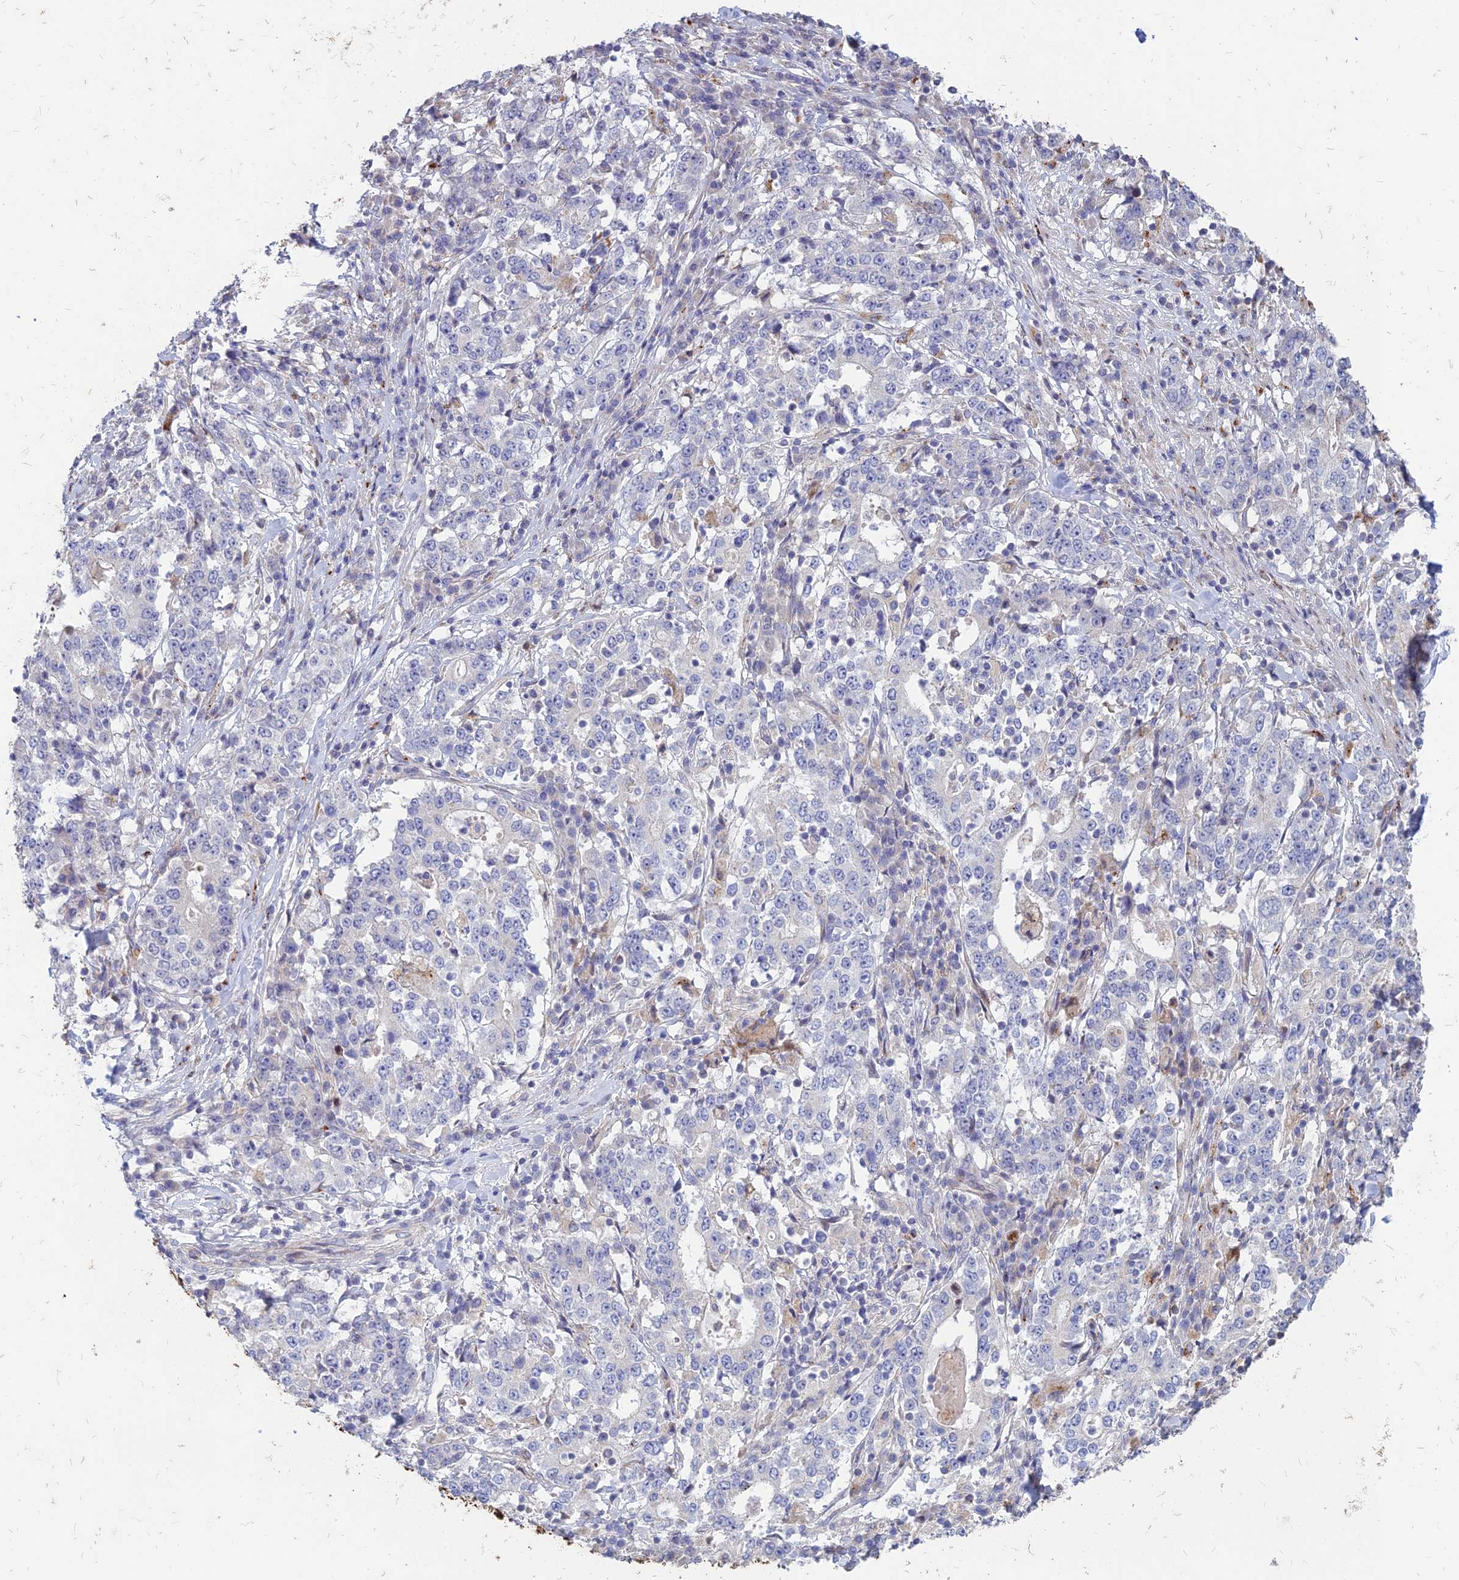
{"staining": {"intensity": "negative", "quantity": "none", "location": "none"}, "tissue": "stomach cancer", "cell_type": "Tumor cells", "image_type": "cancer", "snomed": [{"axis": "morphology", "description": "Adenocarcinoma, NOS"}, {"axis": "topography", "description": "Stomach"}], "caption": "The immunohistochemistry (IHC) photomicrograph has no significant expression in tumor cells of stomach adenocarcinoma tissue.", "gene": "ST3GAL6", "patient": {"sex": "male", "age": 59}}